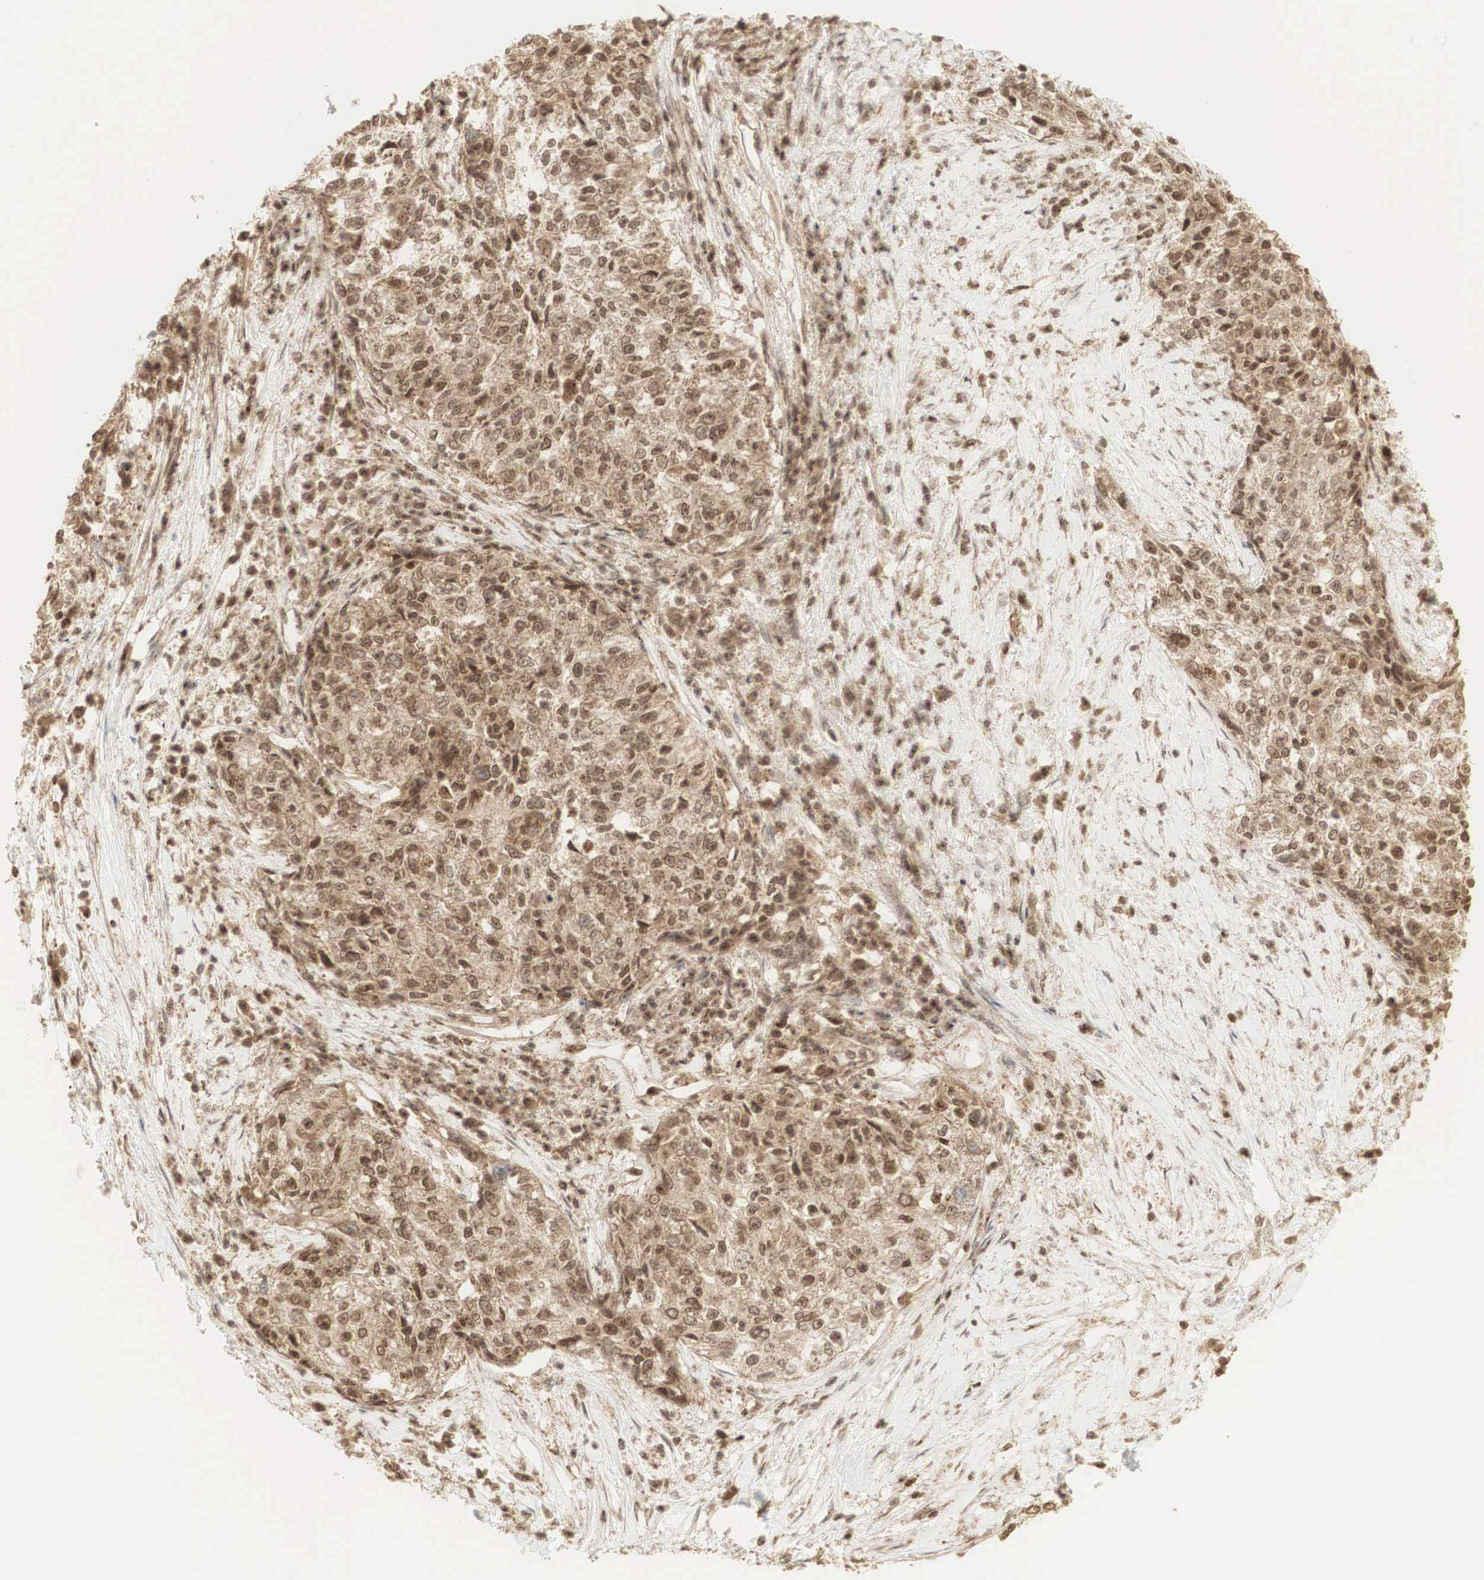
{"staining": {"intensity": "moderate", "quantity": ">75%", "location": "cytoplasmic/membranous,nuclear"}, "tissue": "cervical cancer", "cell_type": "Tumor cells", "image_type": "cancer", "snomed": [{"axis": "morphology", "description": "Squamous cell carcinoma, NOS"}, {"axis": "topography", "description": "Cervix"}], "caption": "Immunohistochemical staining of human cervical cancer (squamous cell carcinoma) reveals medium levels of moderate cytoplasmic/membranous and nuclear protein staining in about >75% of tumor cells. (DAB (3,3'-diaminobenzidine) = brown stain, brightfield microscopy at high magnification).", "gene": "RNF113A", "patient": {"sex": "female", "age": 57}}